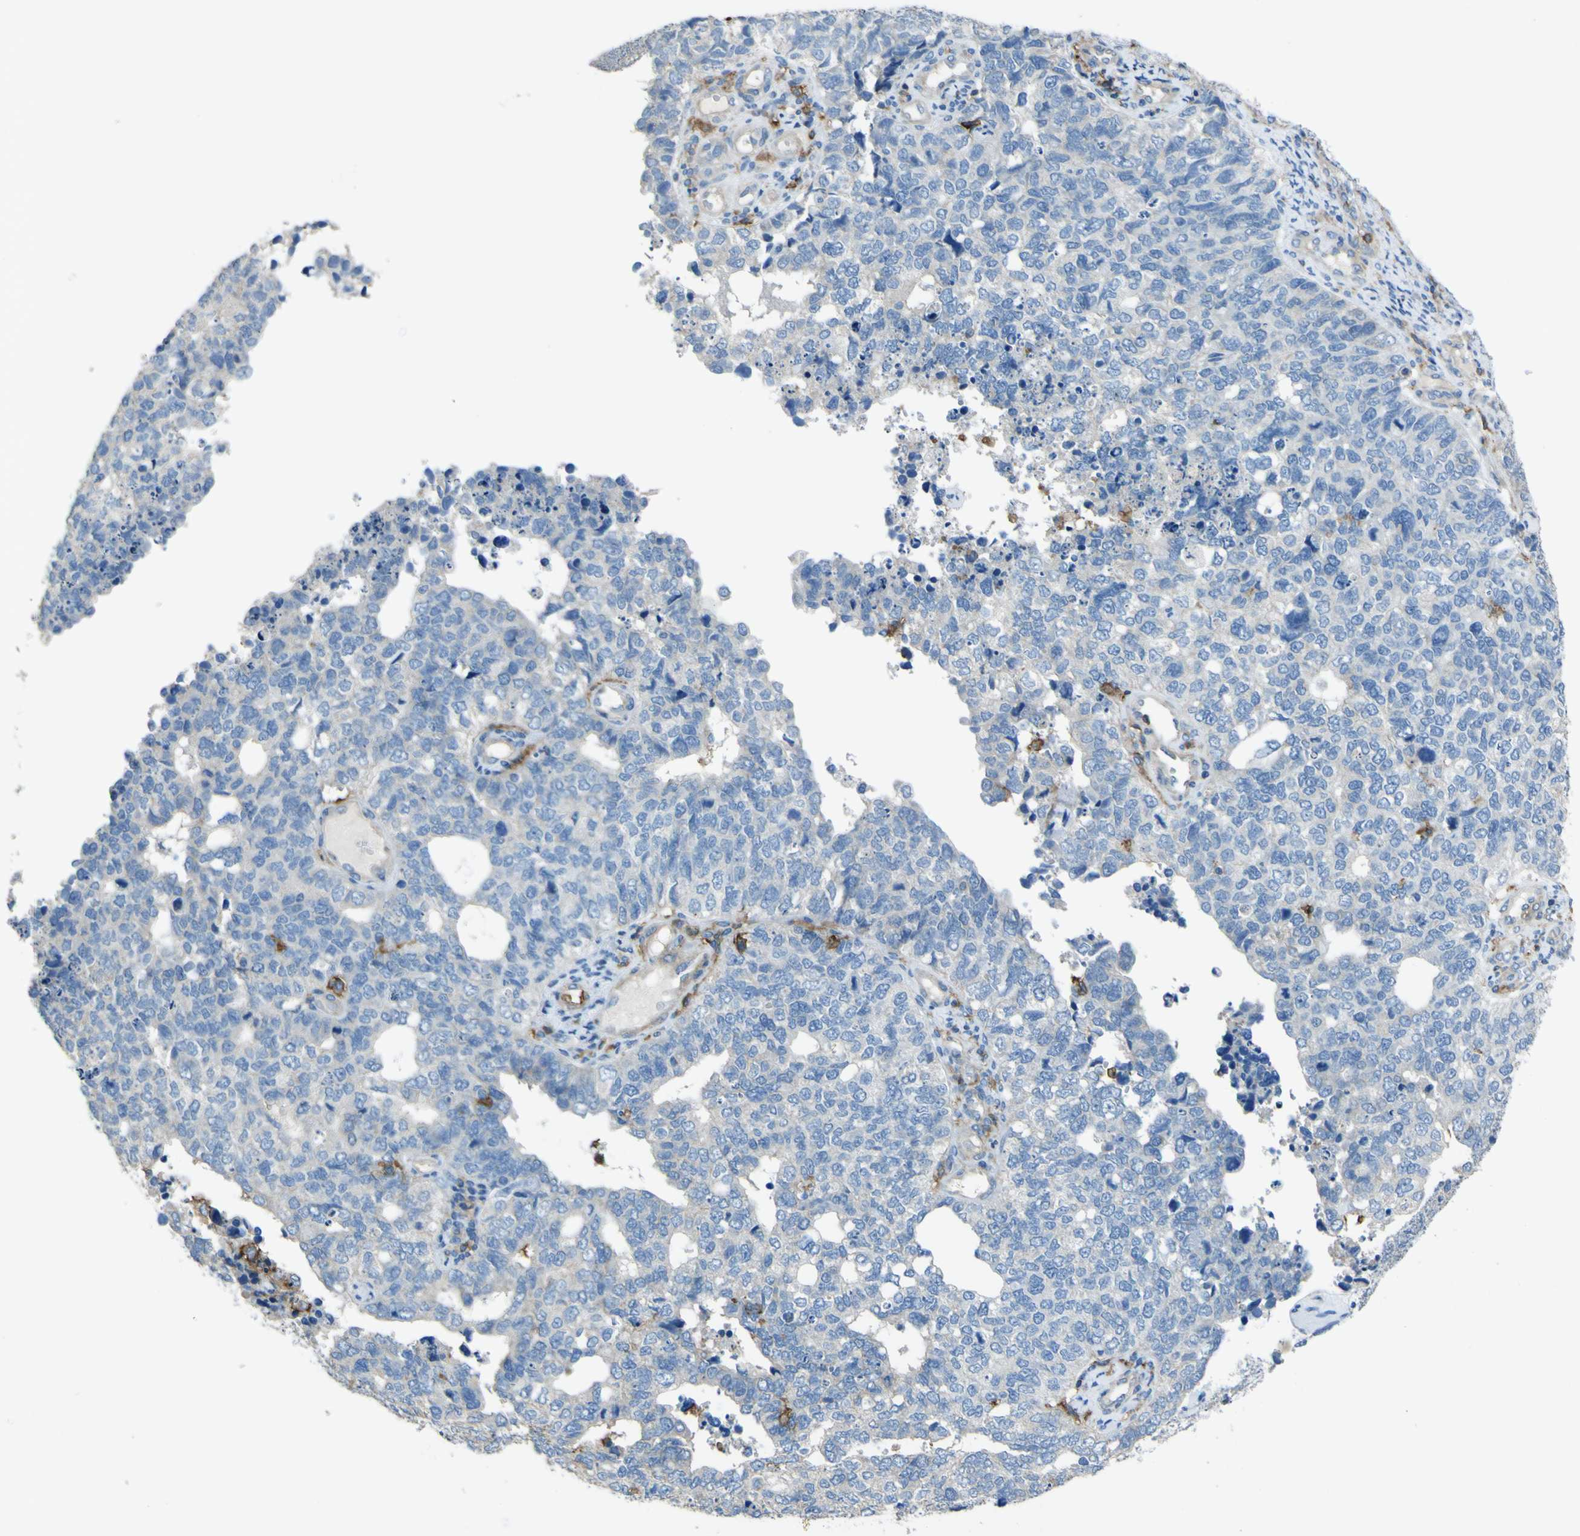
{"staining": {"intensity": "negative", "quantity": "none", "location": "none"}, "tissue": "cervical cancer", "cell_type": "Tumor cells", "image_type": "cancer", "snomed": [{"axis": "morphology", "description": "Squamous cell carcinoma, NOS"}, {"axis": "topography", "description": "Cervix"}], "caption": "Cervical cancer was stained to show a protein in brown. There is no significant positivity in tumor cells.", "gene": "LAIR1", "patient": {"sex": "female", "age": 63}}